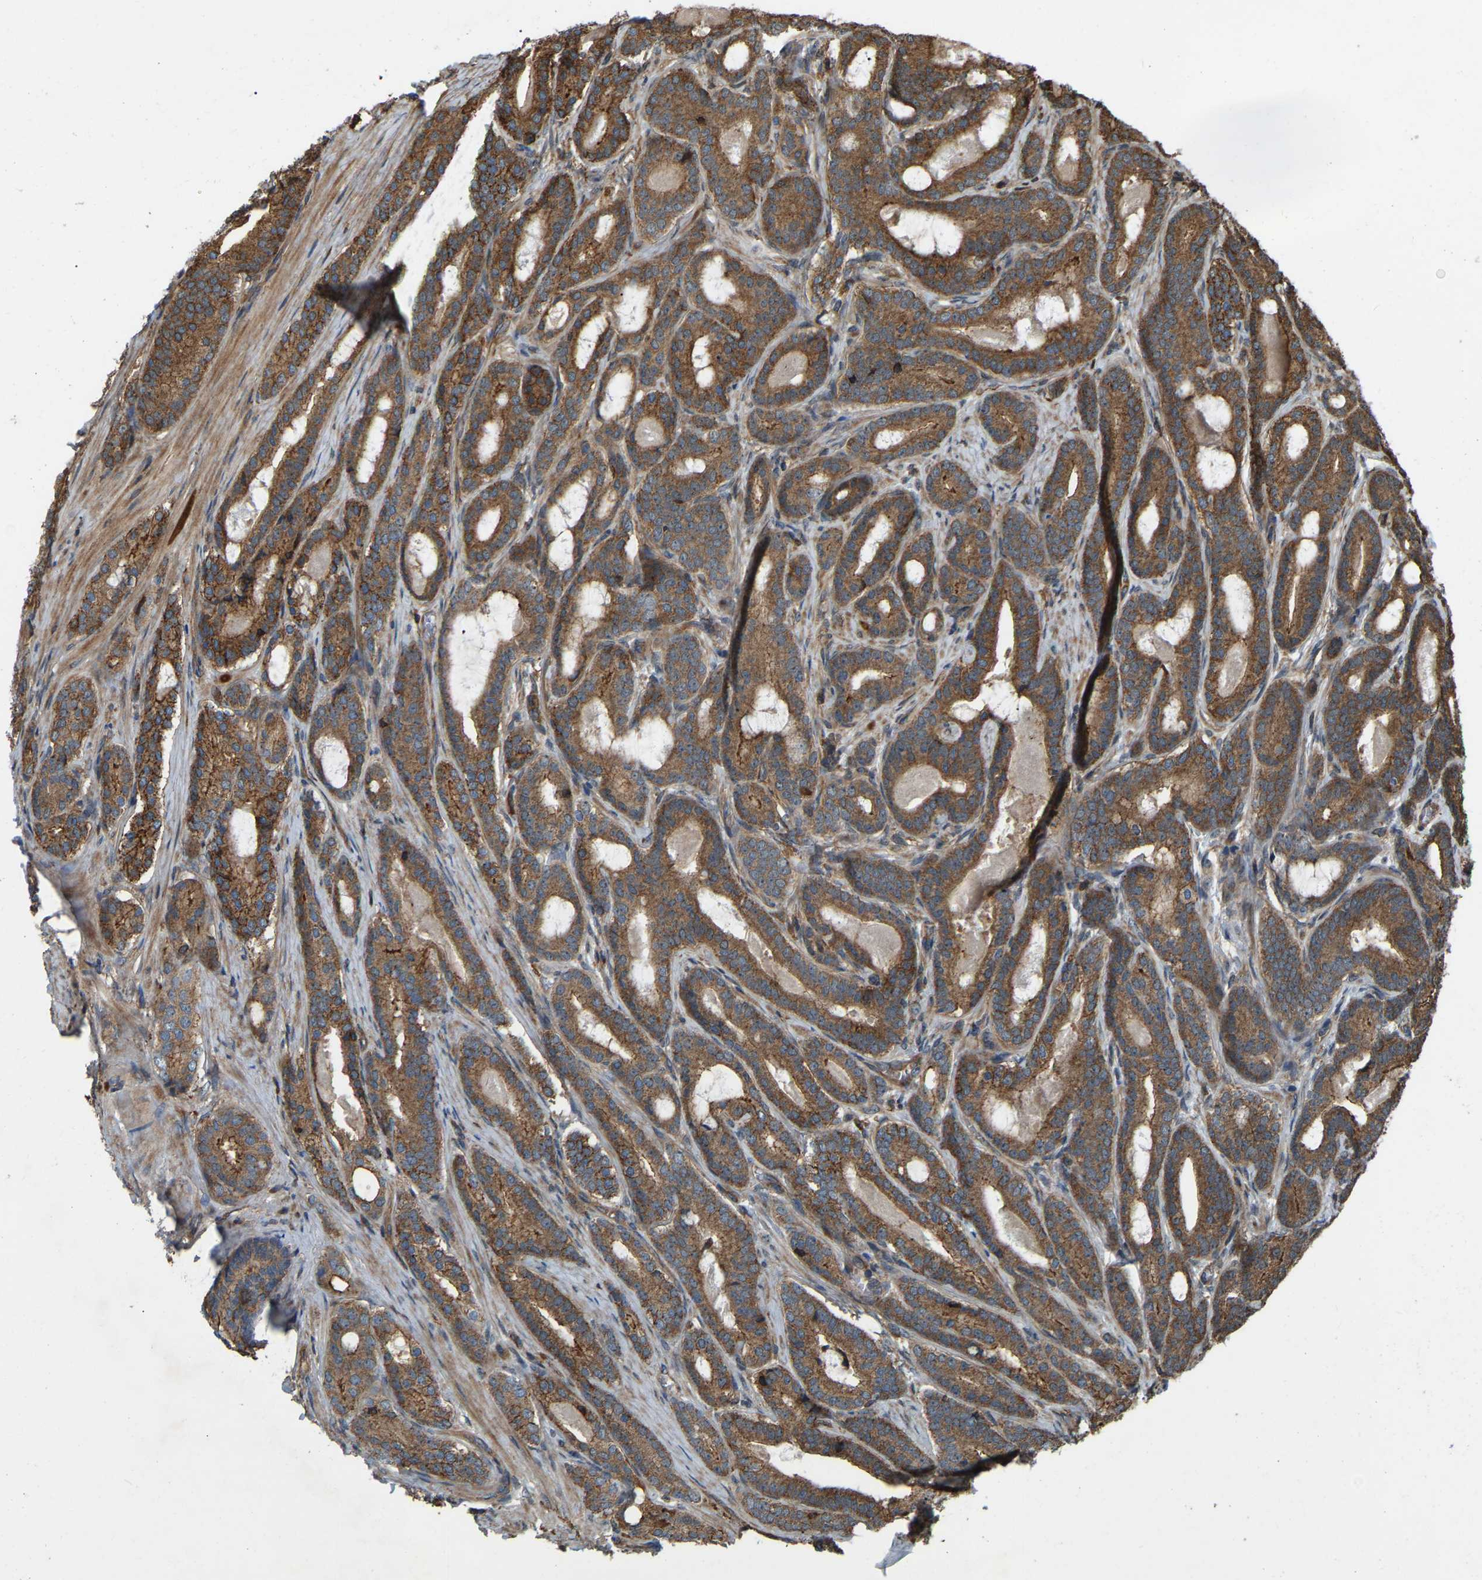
{"staining": {"intensity": "moderate", "quantity": ">75%", "location": "cytoplasmic/membranous"}, "tissue": "prostate cancer", "cell_type": "Tumor cells", "image_type": "cancer", "snomed": [{"axis": "morphology", "description": "Adenocarcinoma, High grade"}, {"axis": "topography", "description": "Prostate"}], "caption": "DAB (3,3'-diaminobenzidine) immunohistochemical staining of human prostate cancer (high-grade adenocarcinoma) demonstrates moderate cytoplasmic/membranous protein staining in about >75% of tumor cells.", "gene": "SAMD9L", "patient": {"sex": "male", "age": 60}}